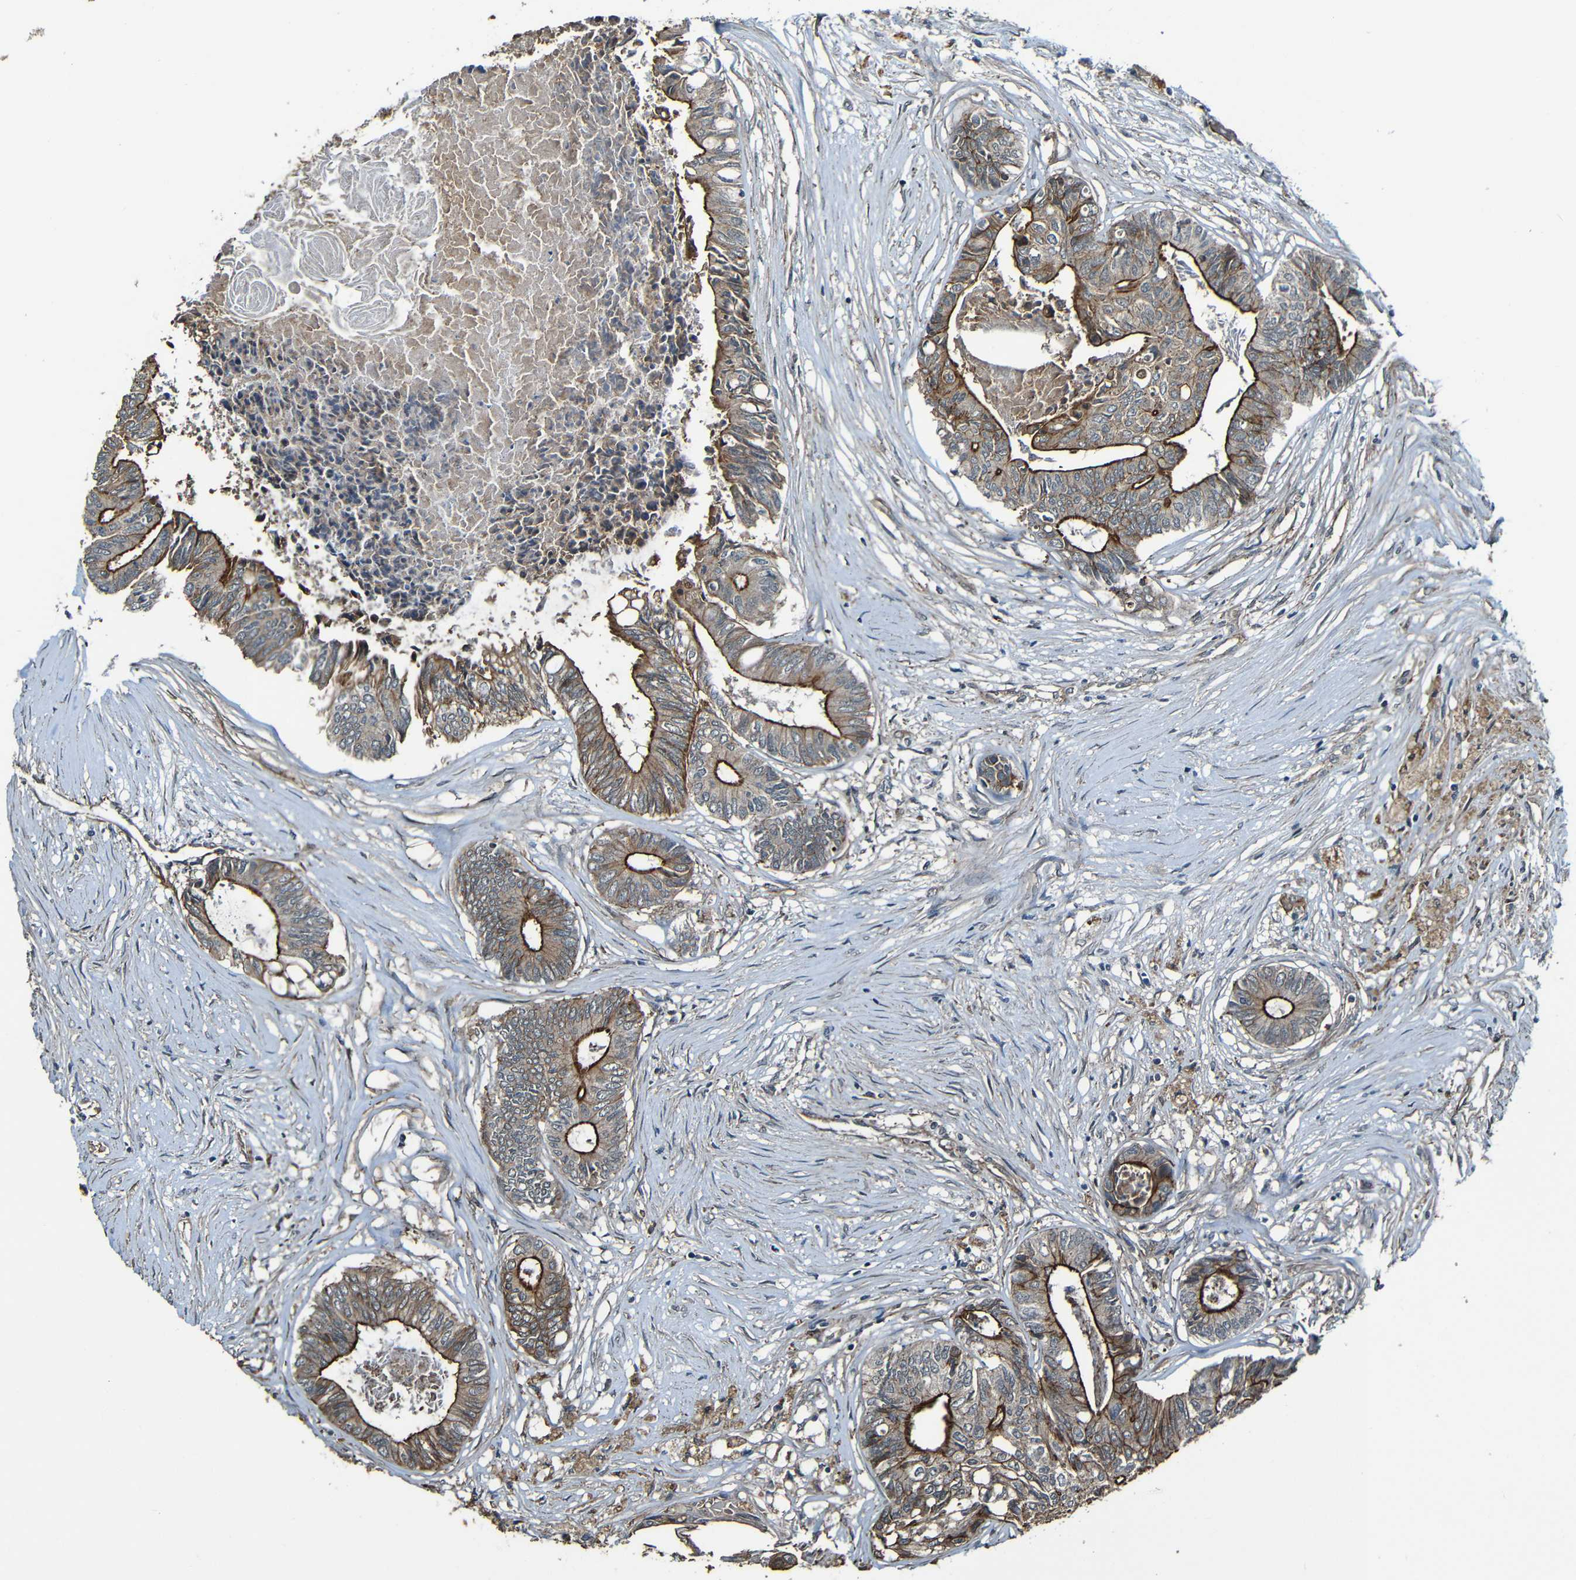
{"staining": {"intensity": "strong", "quantity": "<25%", "location": "cytoplasmic/membranous"}, "tissue": "colorectal cancer", "cell_type": "Tumor cells", "image_type": "cancer", "snomed": [{"axis": "morphology", "description": "Adenocarcinoma, NOS"}, {"axis": "topography", "description": "Rectum"}], "caption": "An IHC photomicrograph of tumor tissue is shown. Protein staining in brown labels strong cytoplasmic/membranous positivity in adenocarcinoma (colorectal) within tumor cells.", "gene": "LGR5", "patient": {"sex": "male", "age": 63}}